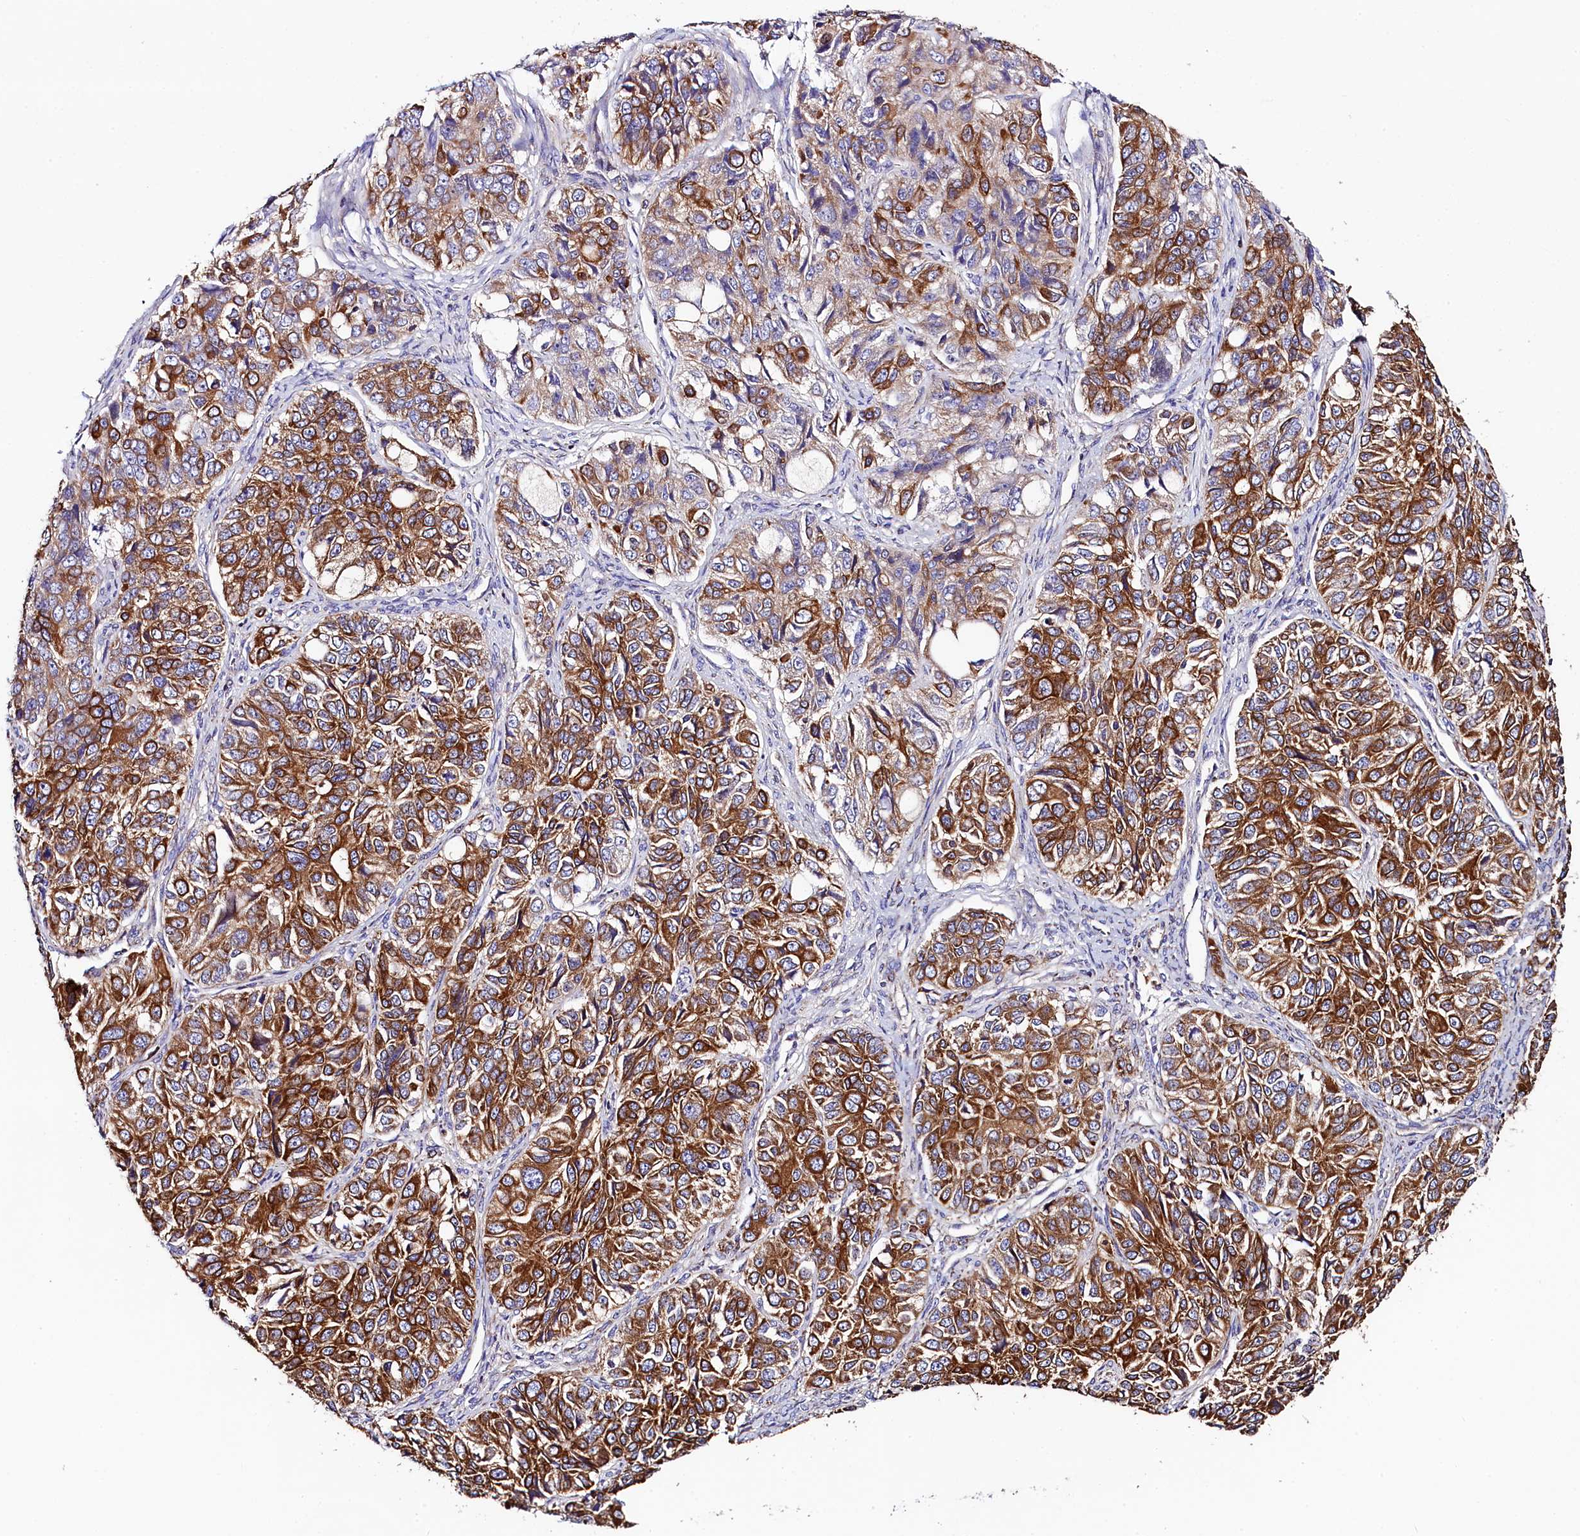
{"staining": {"intensity": "strong", "quantity": ">75%", "location": "cytoplasmic/membranous"}, "tissue": "ovarian cancer", "cell_type": "Tumor cells", "image_type": "cancer", "snomed": [{"axis": "morphology", "description": "Carcinoma, endometroid"}, {"axis": "topography", "description": "Ovary"}], "caption": "Tumor cells demonstrate high levels of strong cytoplasmic/membranous staining in approximately >75% of cells in endometroid carcinoma (ovarian).", "gene": "CLYBL", "patient": {"sex": "female", "age": 51}}